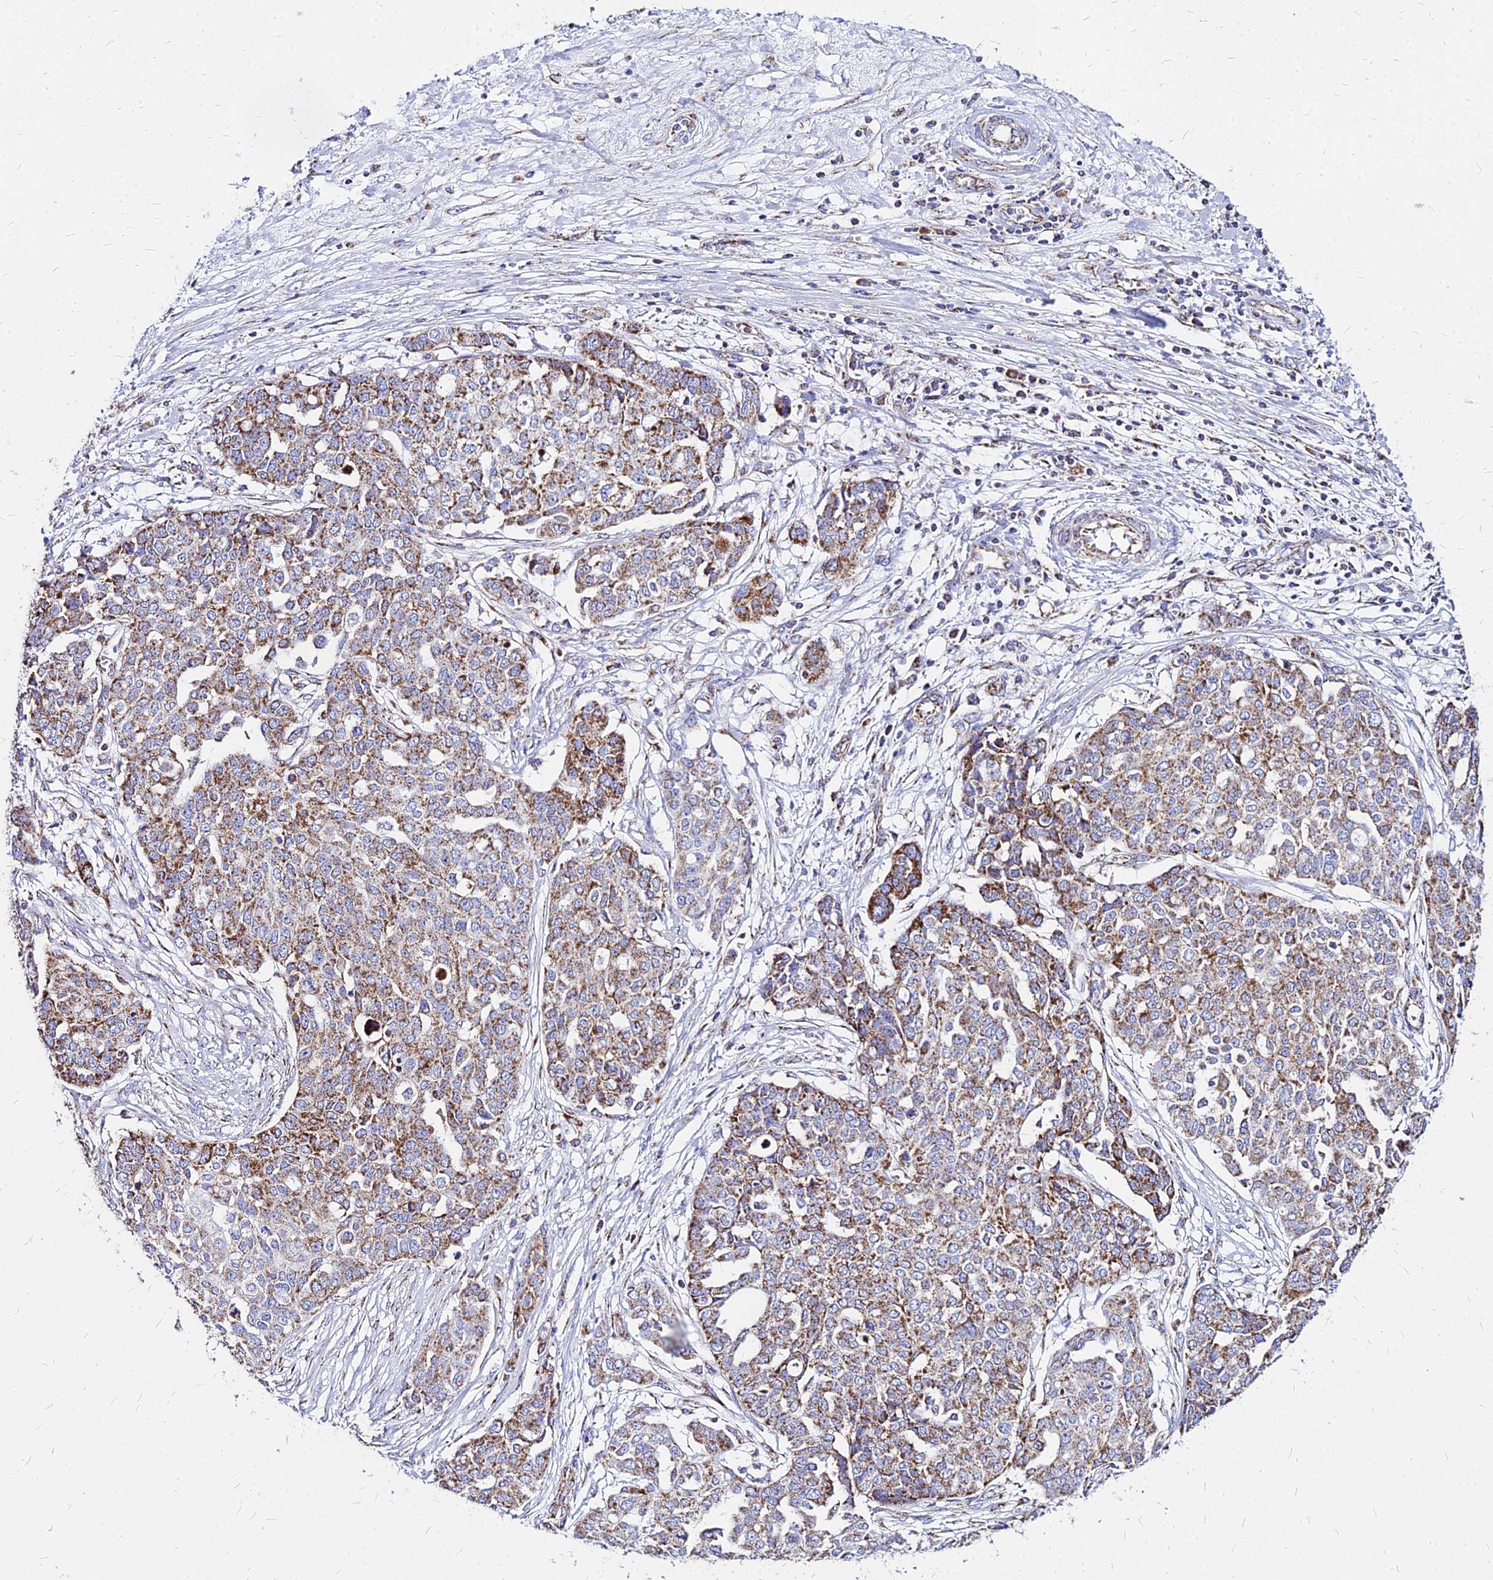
{"staining": {"intensity": "moderate", "quantity": ">75%", "location": "cytoplasmic/membranous"}, "tissue": "ovarian cancer", "cell_type": "Tumor cells", "image_type": "cancer", "snomed": [{"axis": "morphology", "description": "Cystadenocarcinoma, serous, NOS"}, {"axis": "topography", "description": "Soft tissue"}, {"axis": "topography", "description": "Ovary"}], "caption": "DAB immunohistochemical staining of ovarian cancer (serous cystadenocarcinoma) exhibits moderate cytoplasmic/membranous protein staining in approximately >75% of tumor cells. The protein of interest is stained brown, and the nuclei are stained in blue (DAB (3,3'-diaminobenzidine) IHC with brightfield microscopy, high magnification).", "gene": "DLD", "patient": {"sex": "female", "age": 57}}